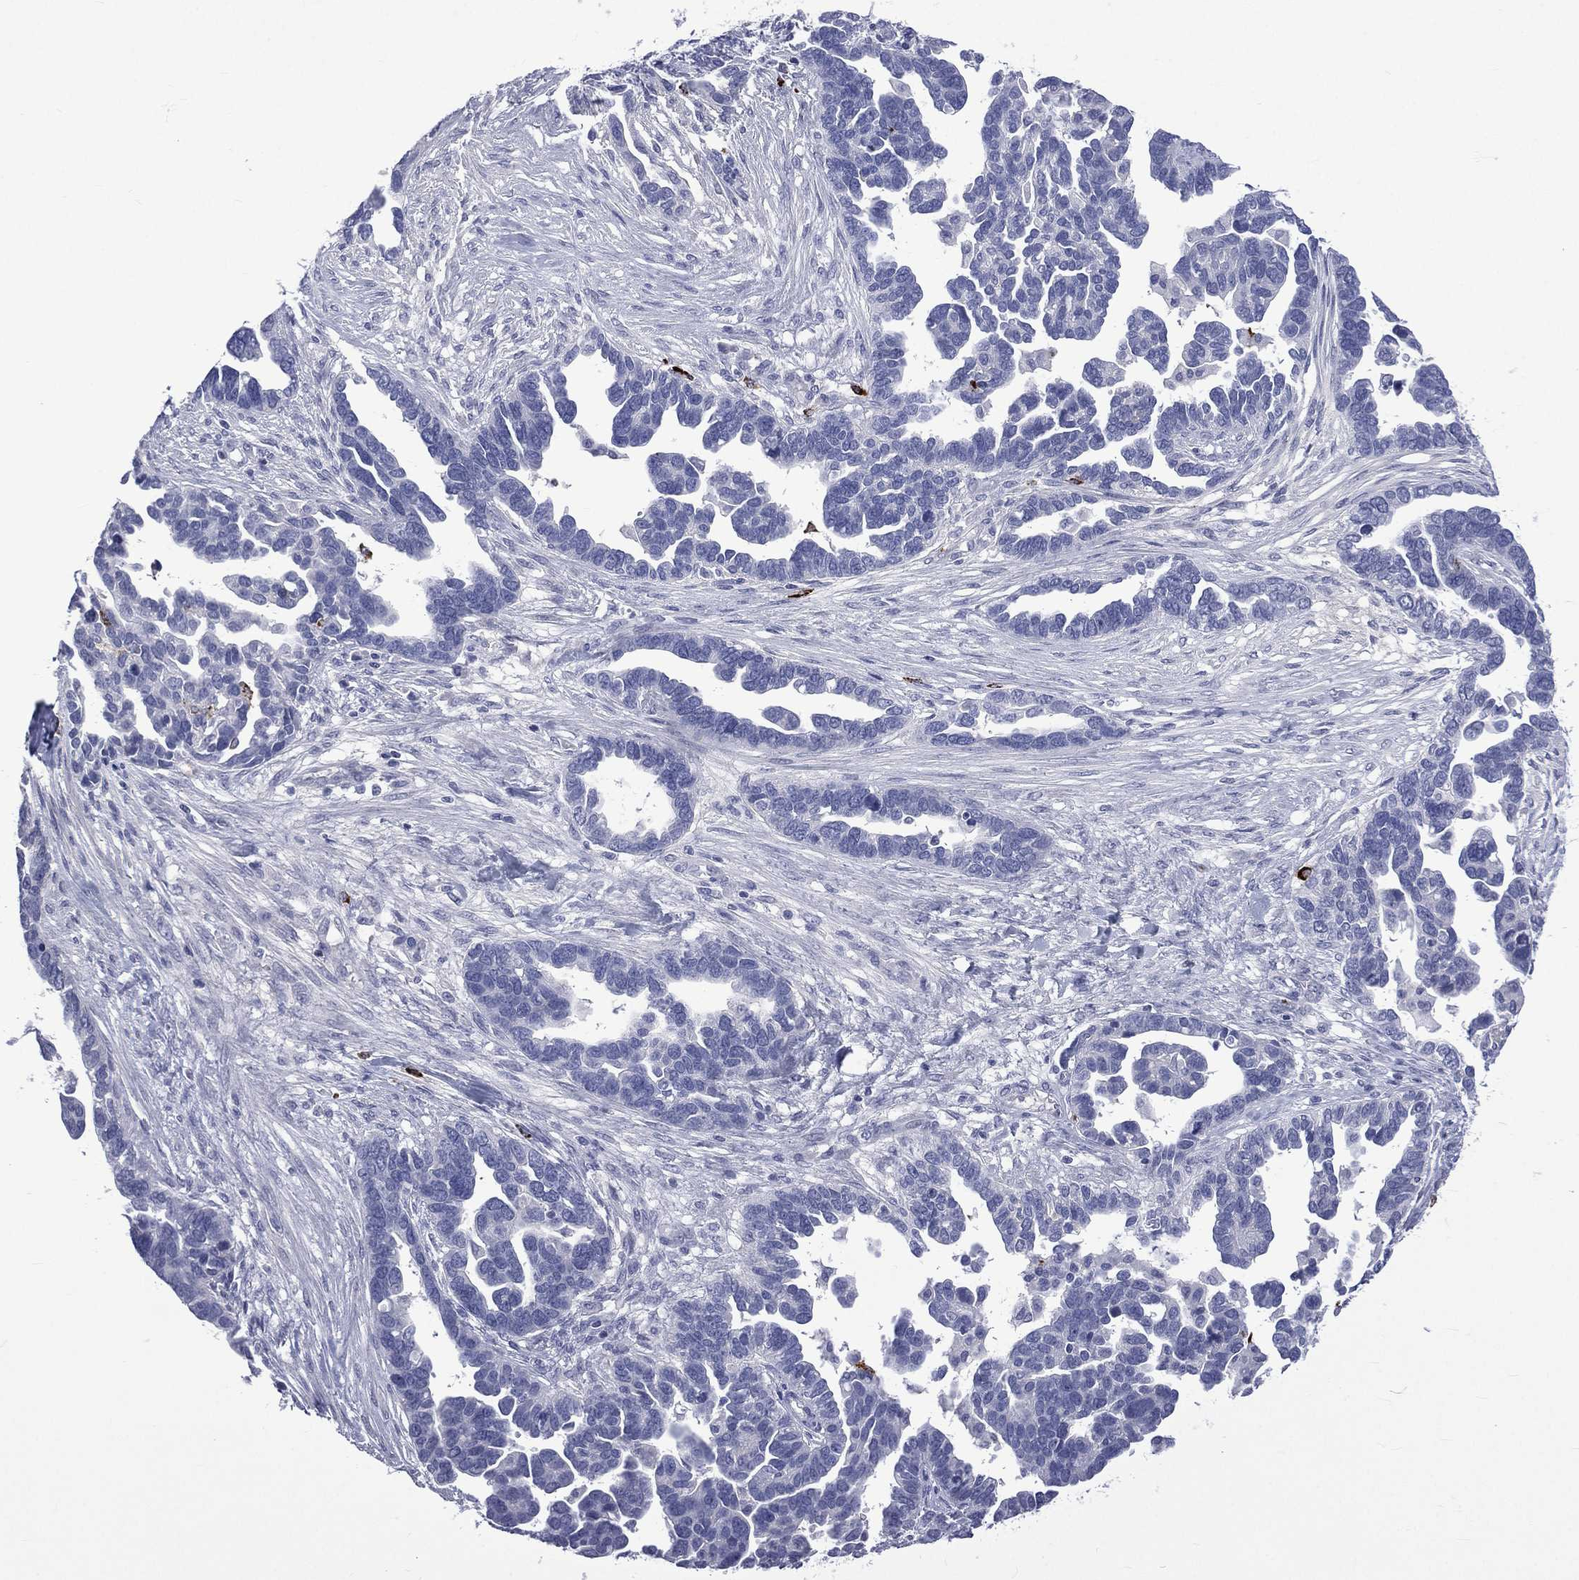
{"staining": {"intensity": "negative", "quantity": "none", "location": "none"}, "tissue": "ovarian cancer", "cell_type": "Tumor cells", "image_type": "cancer", "snomed": [{"axis": "morphology", "description": "Cystadenocarcinoma, serous, NOS"}, {"axis": "topography", "description": "Ovary"}], "caption": "Human serous cystadenocarcinoma (ovarian) stained for a protein using immunohistochemistry (IHC) demonstrates no staining in tumor cells.", "gene": "ELANE", "patient": {"sex": "female", "age": 54}}